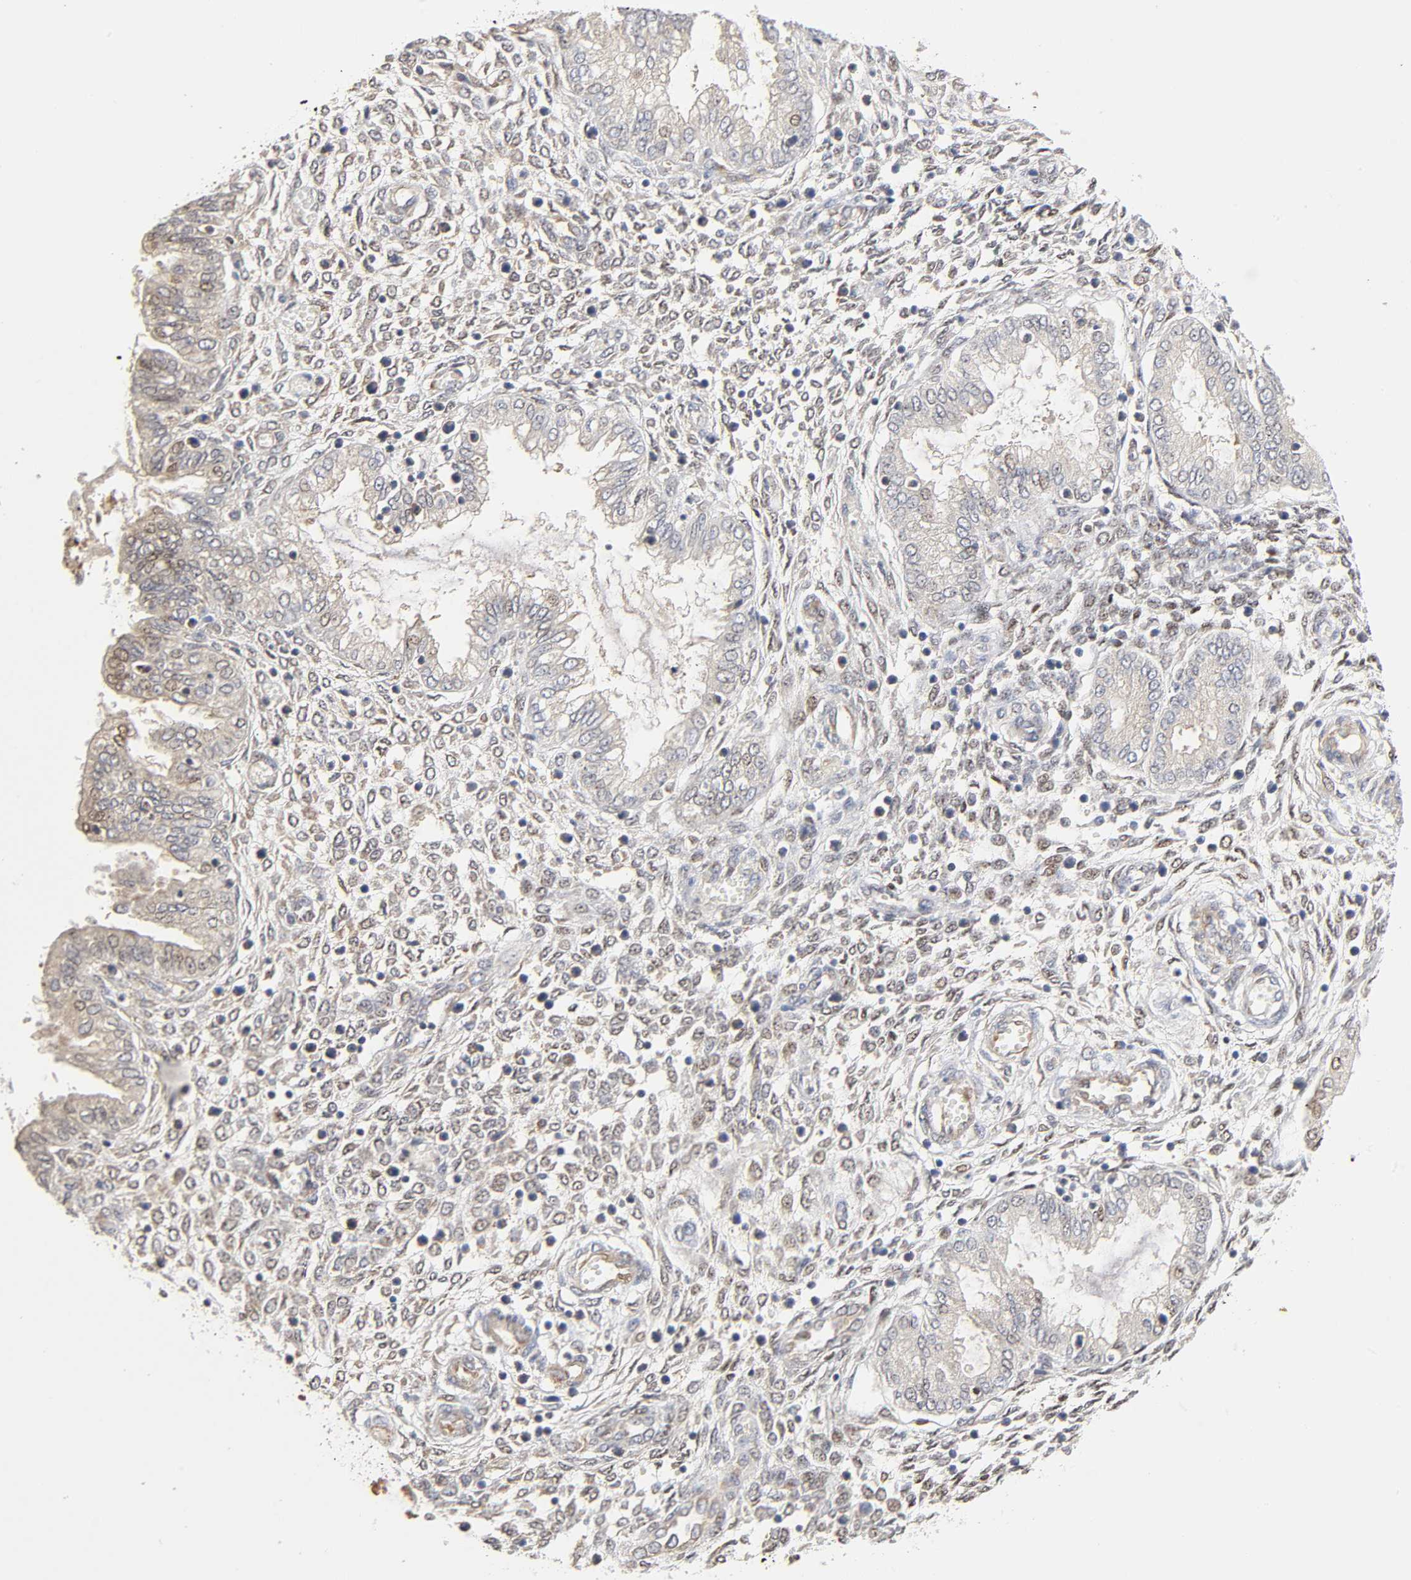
{"staining": {"intensity": "moderate", "quantity": ">75%", "location": "nuclear"}, "tissue": "endometrium", "cell_type": "Cells in endometrial stroma", "image_type": "normal", "snomed": [{"axis": "morphology", "description": "Normal tissue, NOS"}, {"axis": "topography", "description": "Endometrium"}], "caption": "Protein expression analysis of unremarkable endometrium demonstrates moderate nuclear staining in approximately >75% of cells in endometrial stroma. The staining is performed using DAB brown chromogen to label protein expression. The nuclei are counter-stained blue using hematoxylin.", "gene": "PAFAH1B1", "patient": {"sex": "female", "age": 33}}